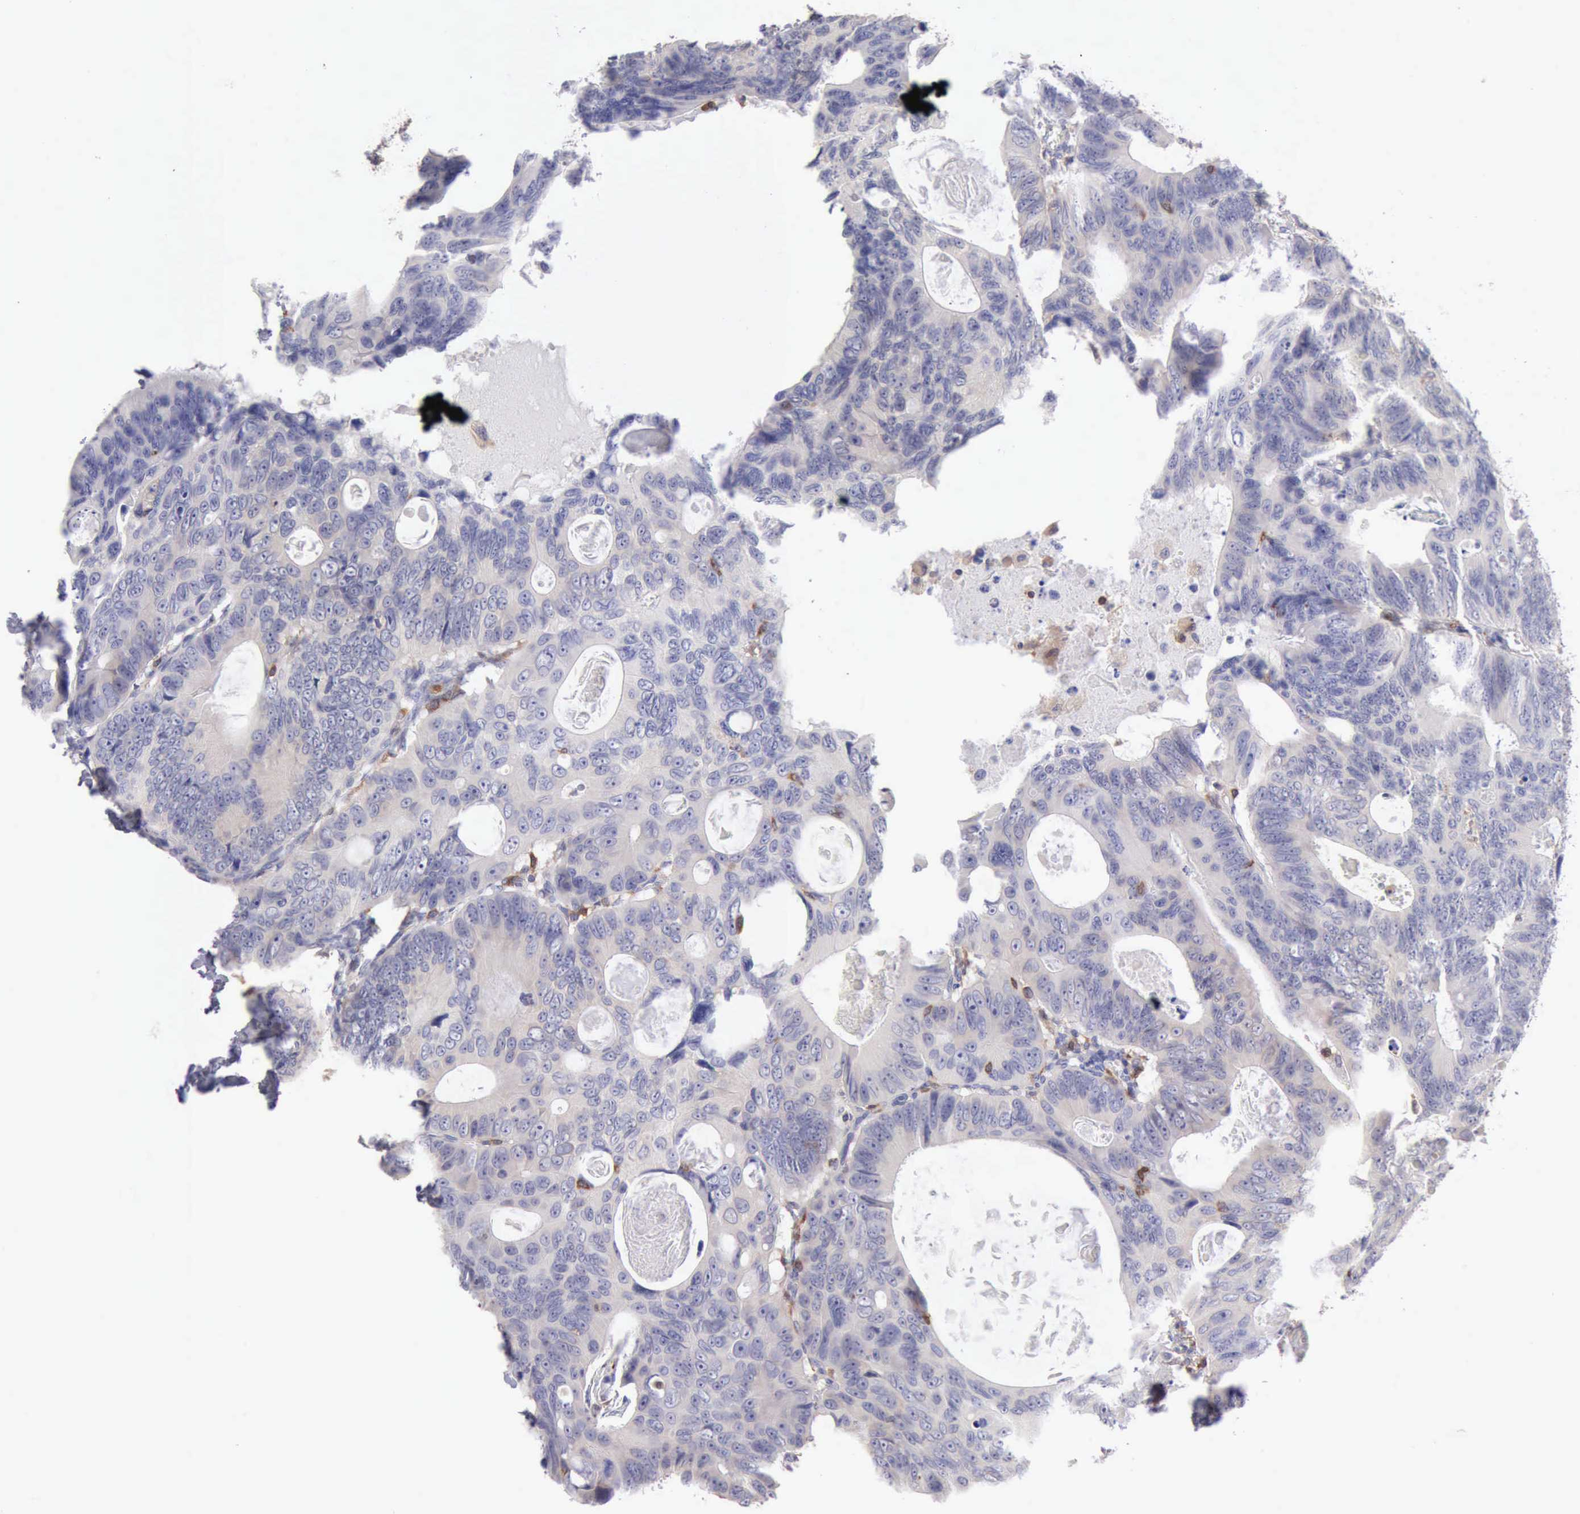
{"staining": {"intensity": "negative", "quantity": "none", "location": "none"}, "tissue": "colorectal cancer", "cell_type": "Tumor cells", "image_type": "cancer", "snomed": [{"axis": "morphology", "description": "Adenocarcinoma, NOS"}, {"axis": "topography", "description": "Colon"}], "caption": "Tumor cells are negative for protein expression in human colorectal adenocarcinoma.", "gene": "SASH3", "patient": {"sex": "female", "age": 55}}